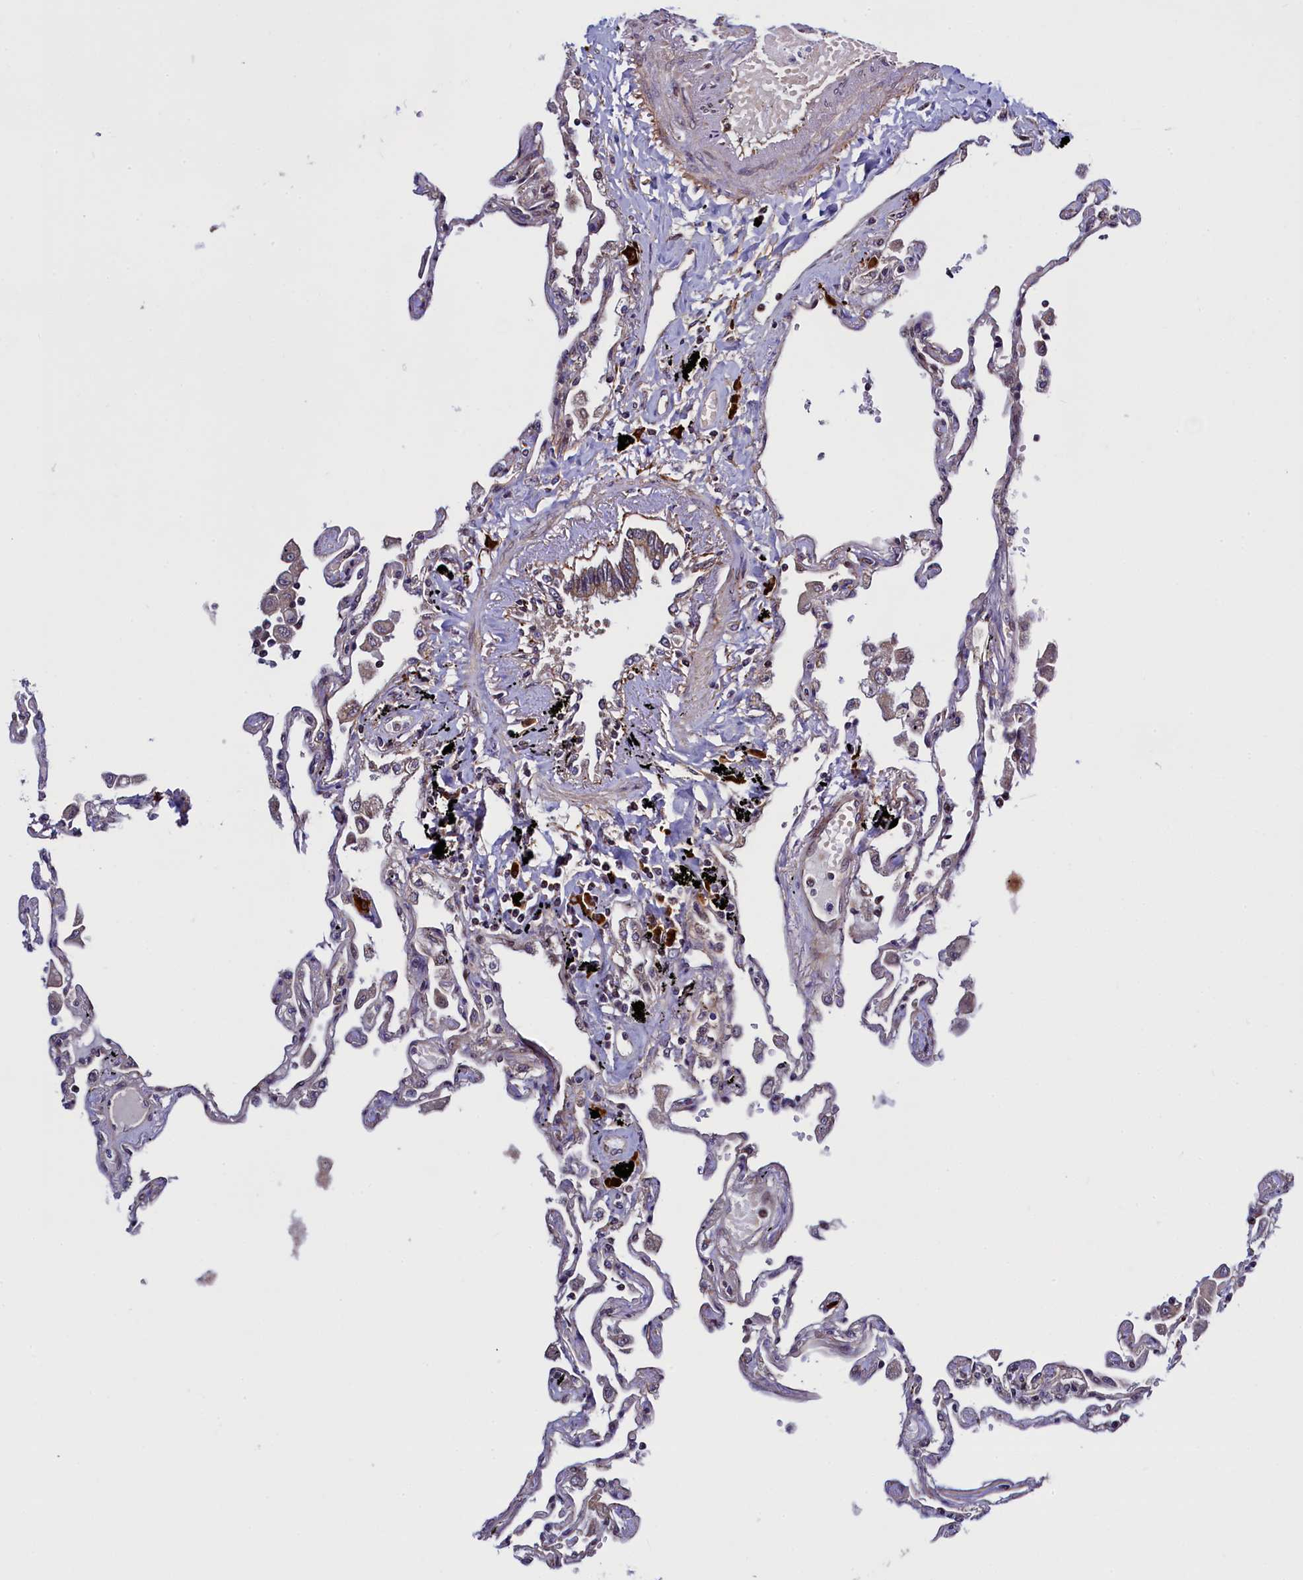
{"staining": {"intensity": "moderate", "quantity": "25%-75%", "location": "cytoplasmic/membranous"}, "tissue": "lung", "cell_type": "Alveolar cells", "image_type": "normal", "snomed": [{"axis": "morphology", "description": "Normal tissue, NOS"}, {"axis": "topography", "description": "Lung"}], "caption": "Immunohistochemical staining of unremarkable lung reveals medium levels of moderate cytoplasmic/membranous staining in approximately 25%-75% of alveolar cells. The staining was performed using DAB (3,3'-diaminobenzidine) to visualize the protein expression in brown, while the nuclei were stained in blue with hematoxylin (Magnification: 20x).", "gene": "RBFA", "patient": {"sex": "female", "age": 67}}